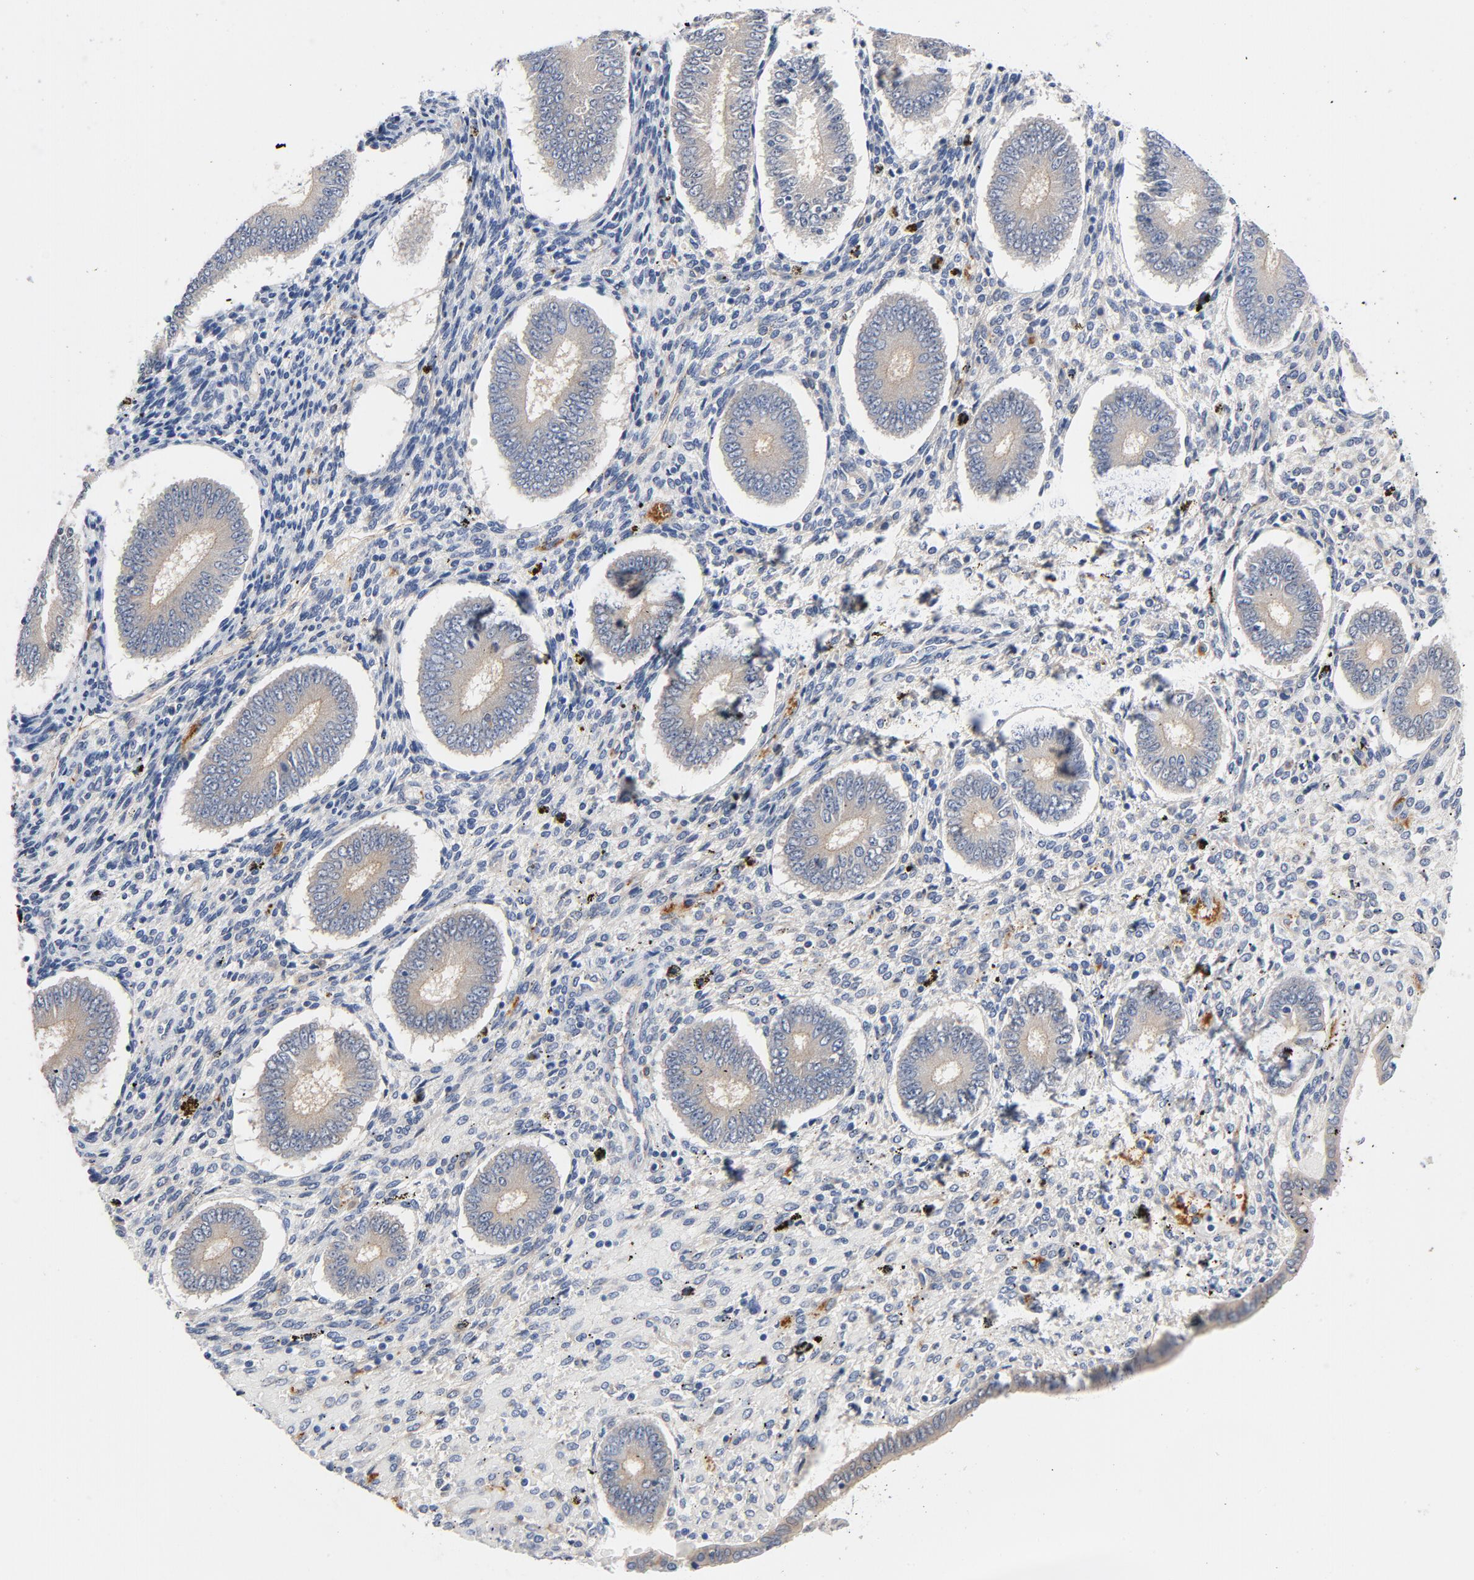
{"staining": {"intensity": "moderate", "quantity": "<25%", "location": "cytoplasmic/membranous"}, "tissue": "endometrium", "cell_type": "Cells in endometrial stroma", "image_type": "normal", "snomed": [{"axis": "morphology", "description": "Normal tissue, NOS"}, {"axis": "topography", "description": "Endometrium"}], "caption": "Protein analysis of normal endometrium exhibits moderate cytoplasmic/membranous positivity in approximately <25% of cells in endometrial stroma. (brown staining indicates protein expression, while blue staining denotes nuclei).", "gene": "SRC", "patient": {"sex": "female", "age": 42}}